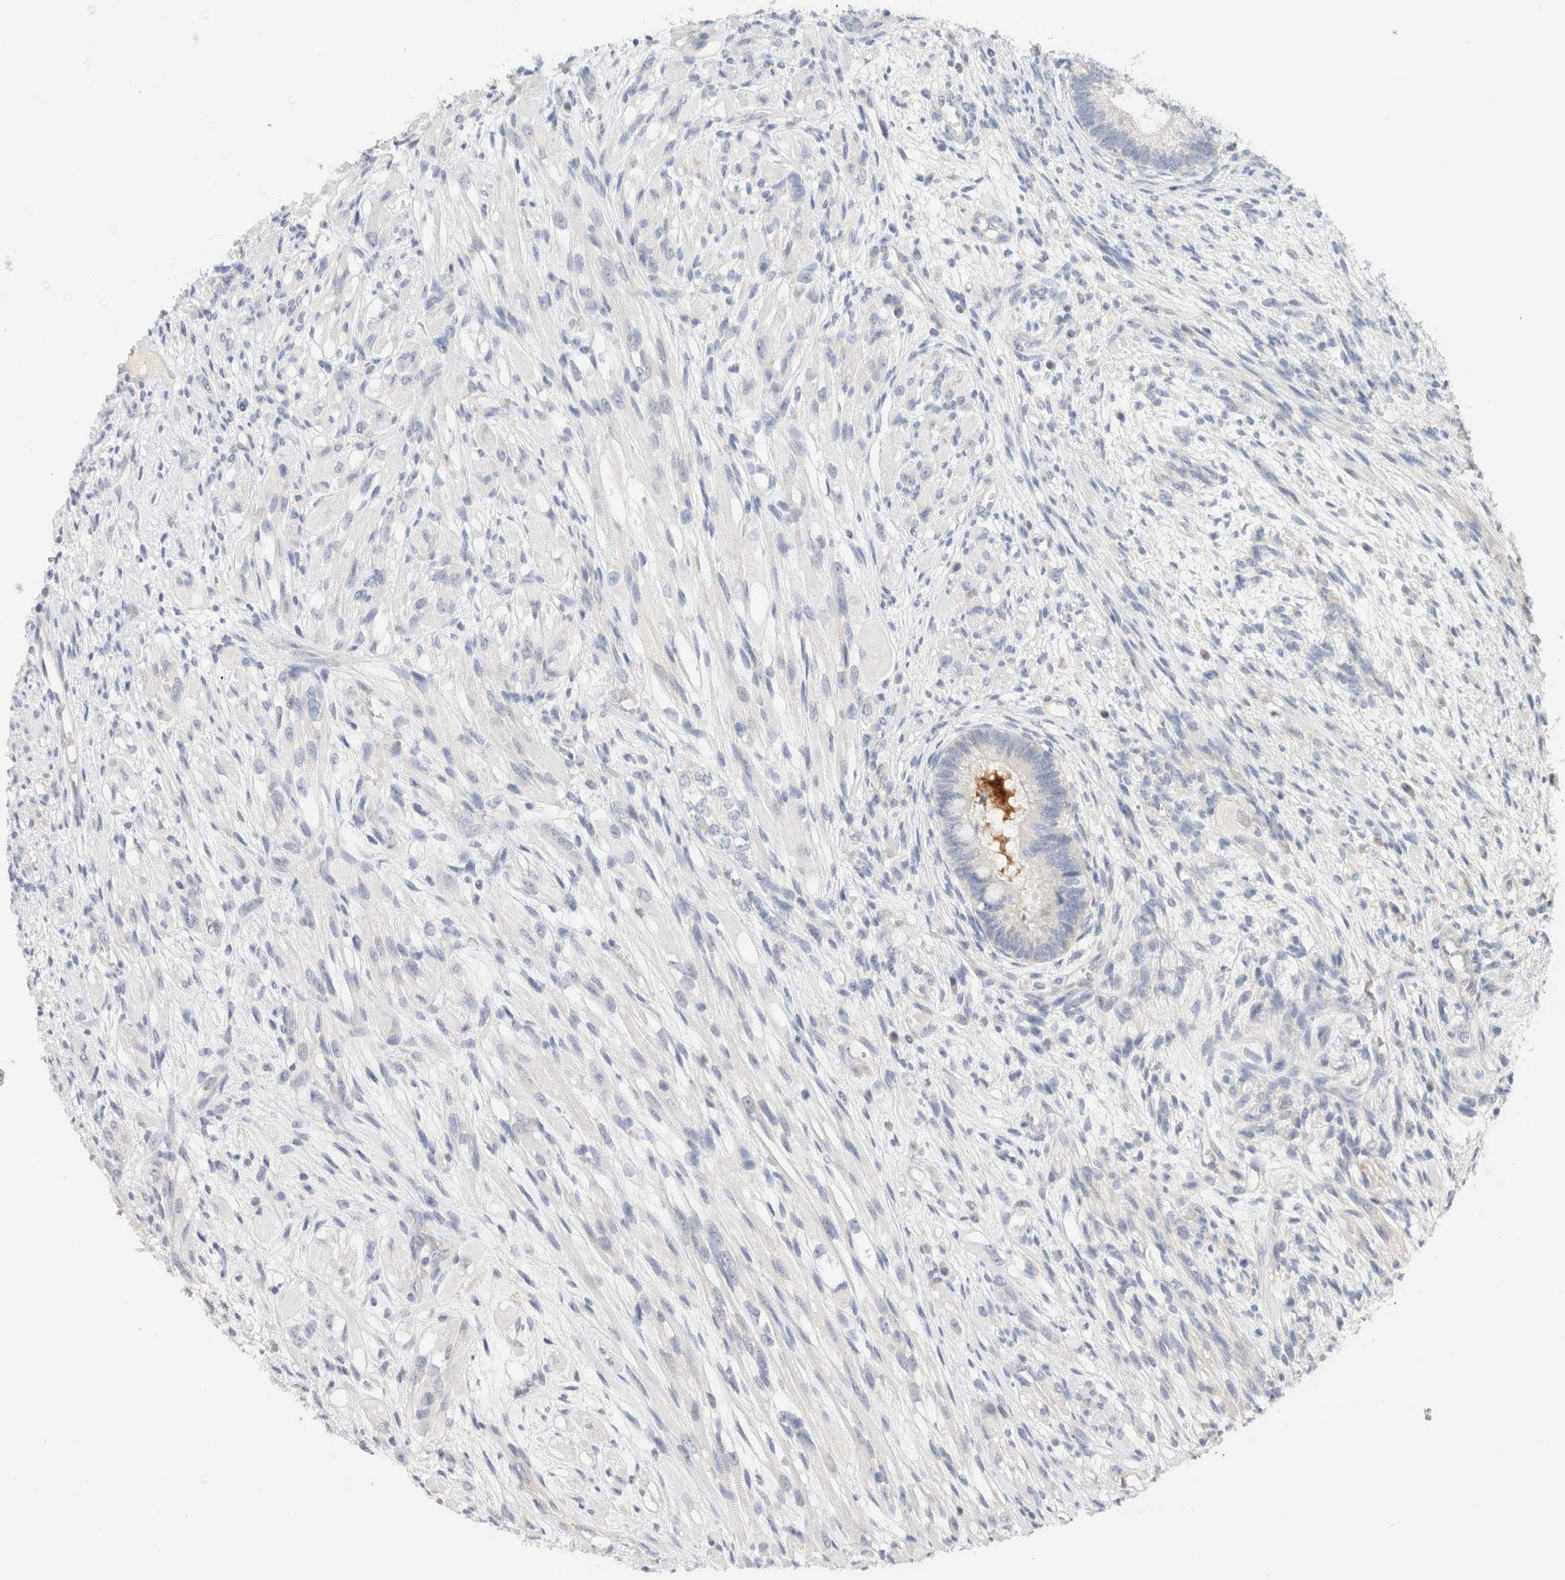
{"staining": {"intensity": "negative", "quantity": "none", "location": "none"}, "tissue": "testis cancer", "cell_type": "Tumor cells", "image_type": "cancer", "snomed": [{"axis": "morphology", "description": "Seminoma, NOS"}, {"axis": "morphology", "description": "Carcinoma, Embryonal, NOS"}, {"axis": "topography", "description": "Testis"}], "caption": "The photomicrograph reveals no staining of tumor cells in testis cancer (seminoma).", "gene": "SPRTN", "patient": {"sex": "male", "age": 28}}